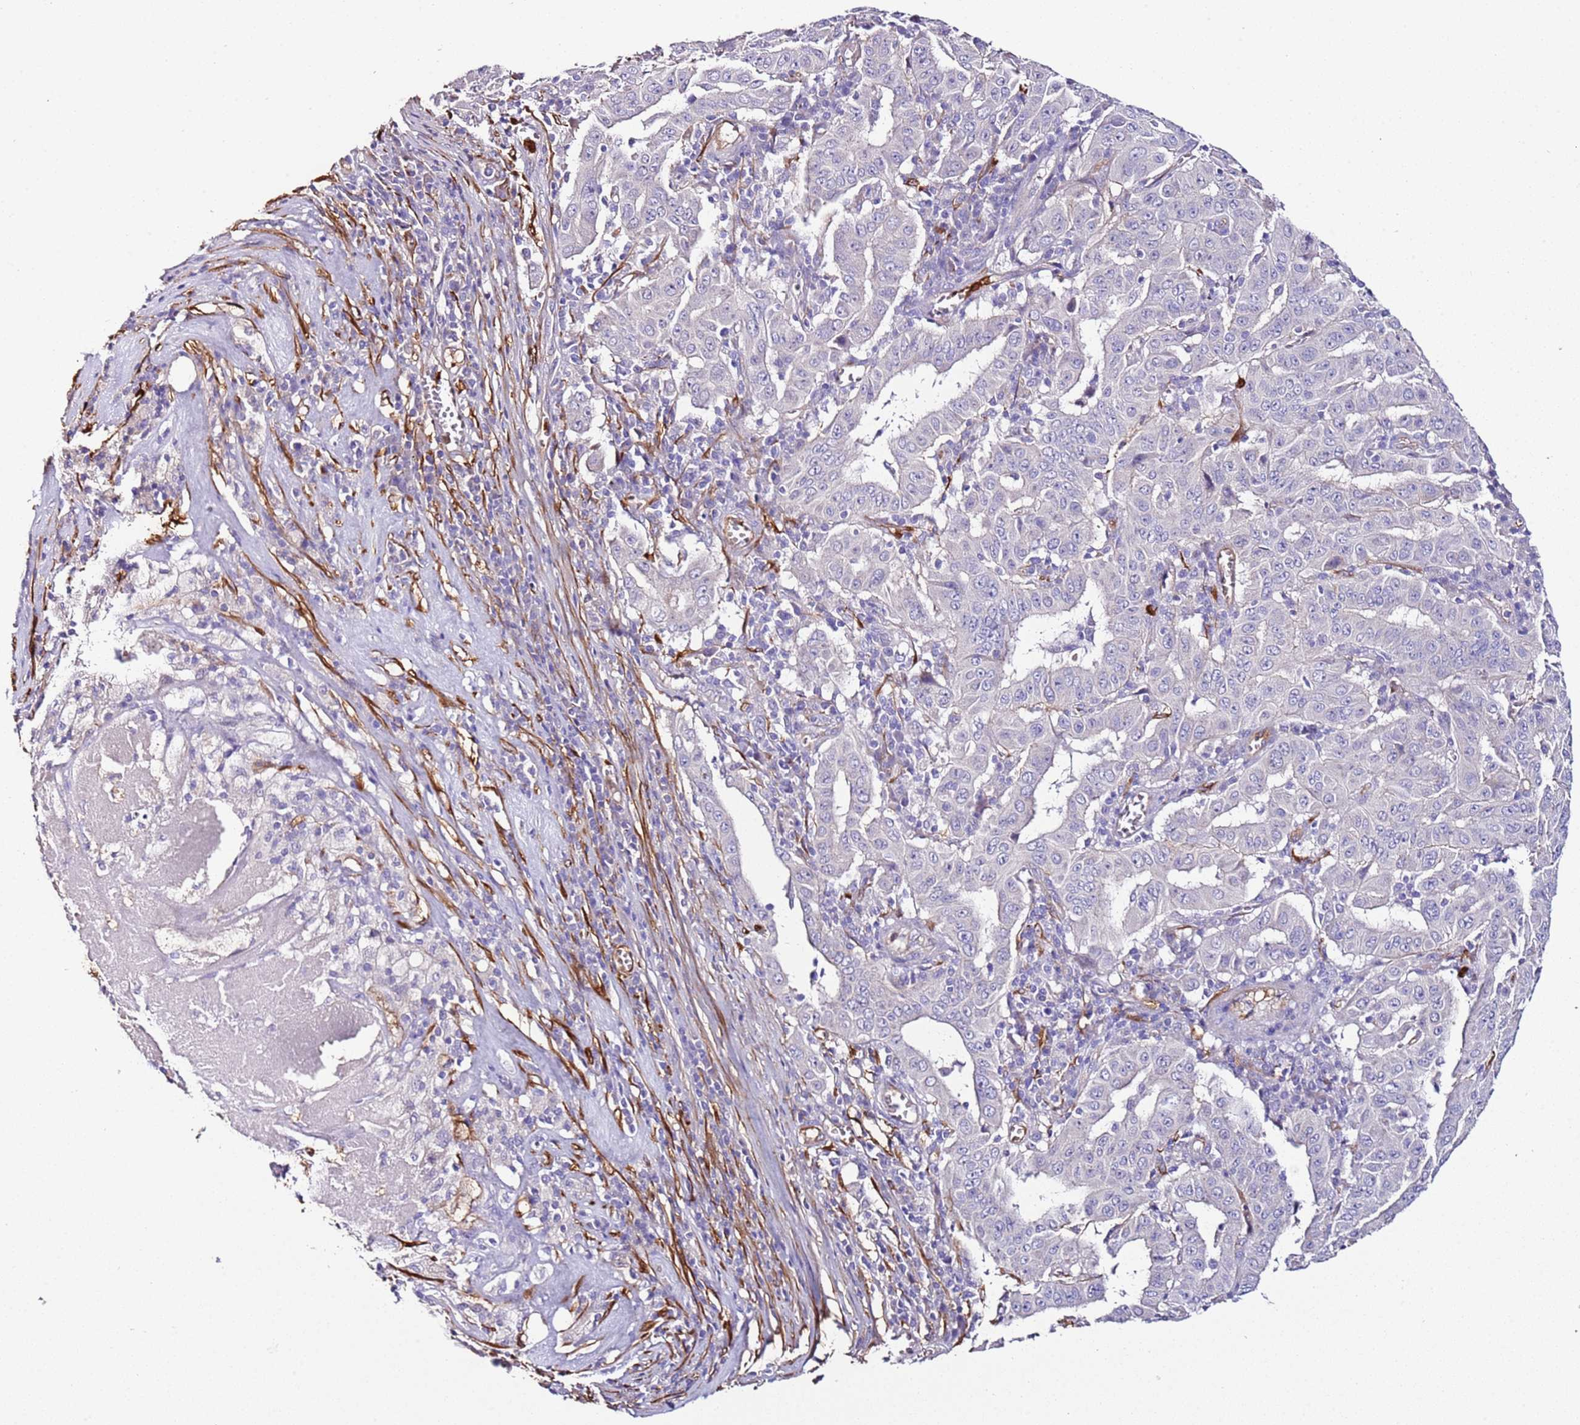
{"staining": {"intensity": "negative", "quantity": "none", "location": "none"}, "tissue": "pancreatic cancer", "cell_type": "Tumor cells", "image_type": "cancer", "snomed": [{"axis": "morphology", "description": "Adenocarcinoma, NOS"}, {"axis": "topography", "description": "Pancreas"}], "caption": "Tumor cells are negative for brown protein staining in pancreatic cancer.", "gene": "FAM174C", "patient": {"sex": "male", "age": 63}}